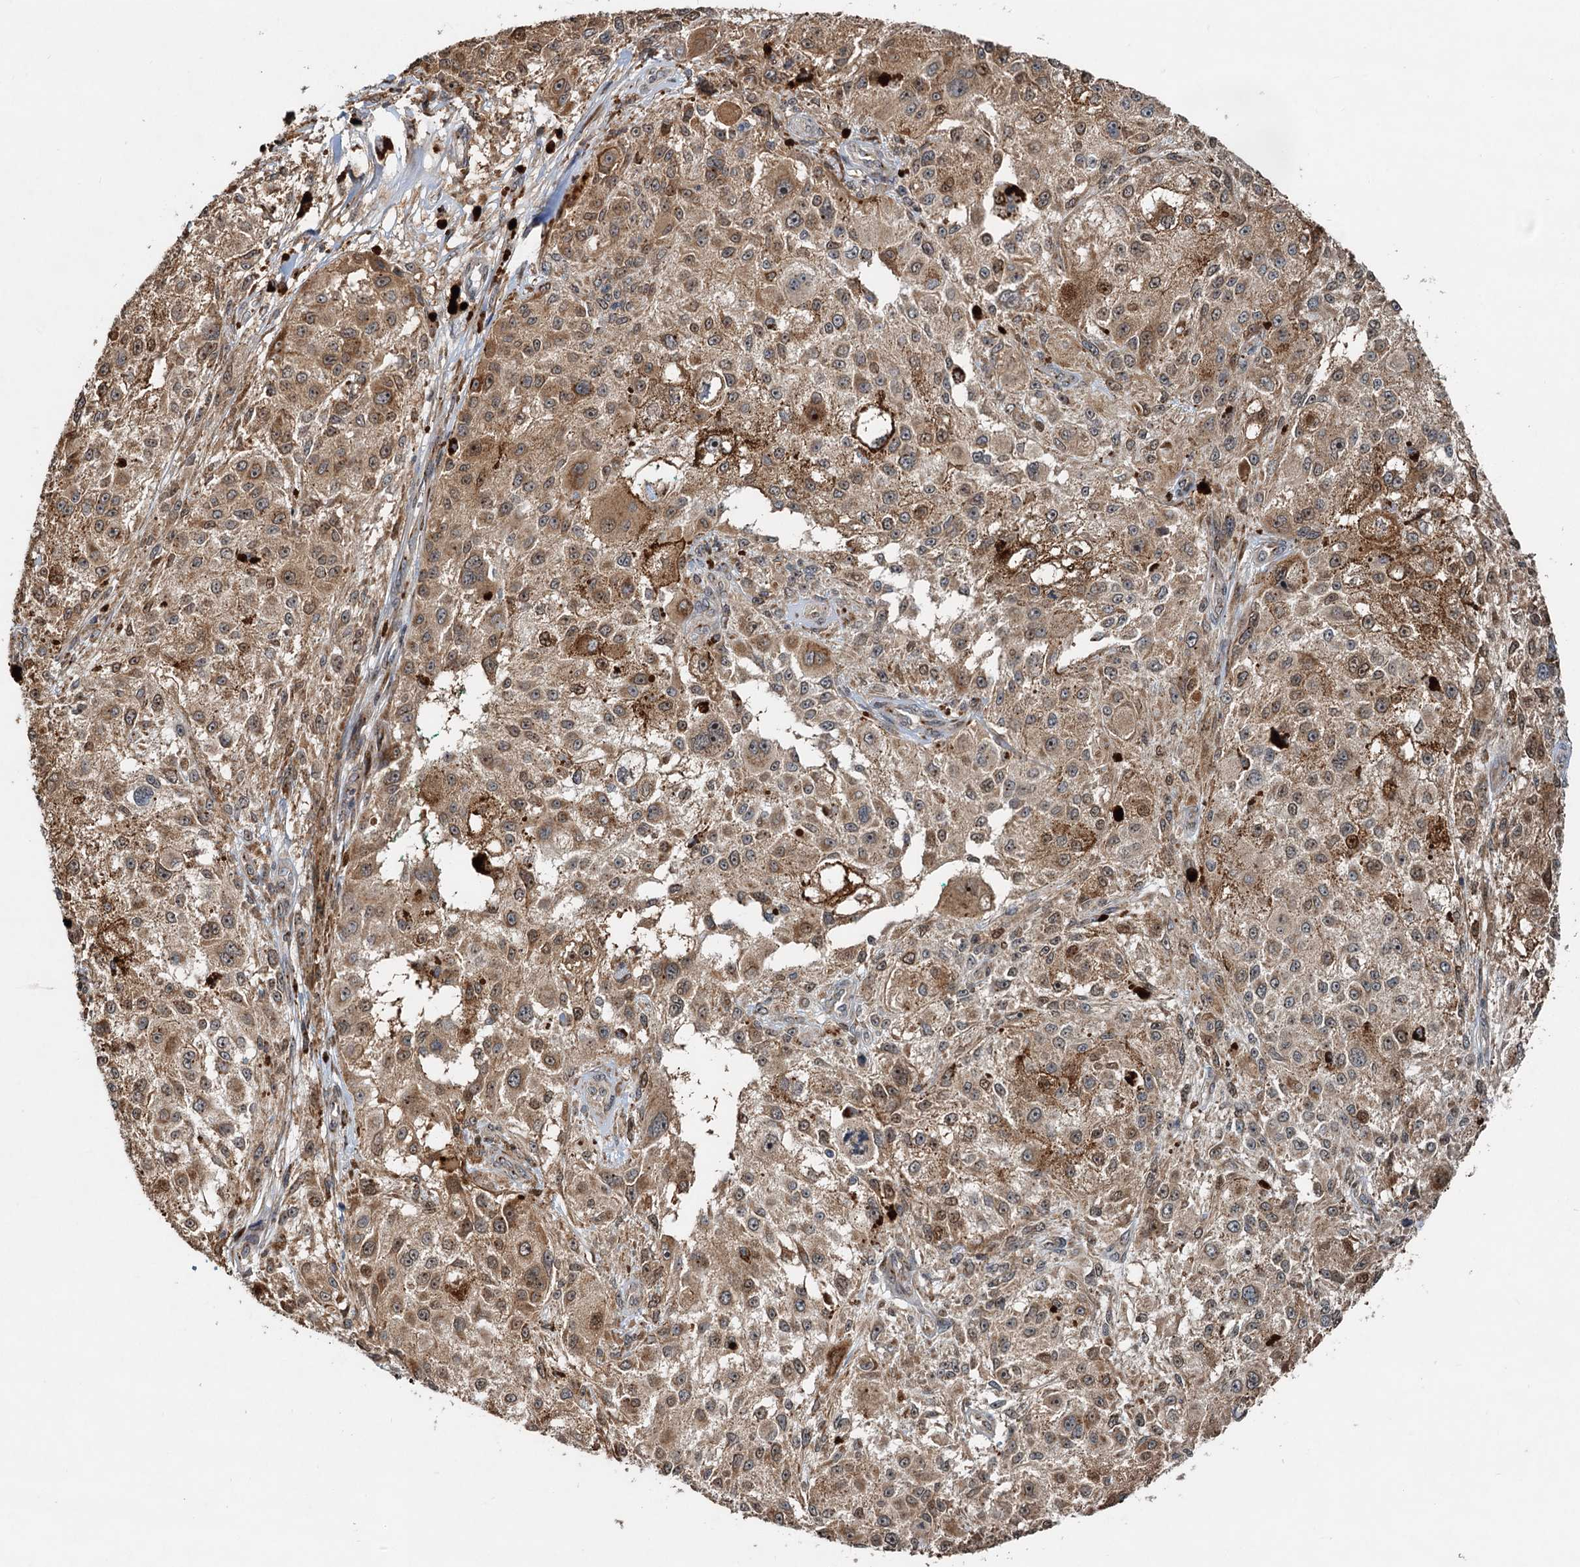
{"staining": {"intensity": "moderate", "quantity": ">75%", "location": "cytoplasmic/membranous"}, "tissue": "melanoma", "cell_type": "Tumor cells", "image_type": "cancer", "snomed": [{"axis": "morphology", "description": "Necrosis, NOS"}, {"axis": "morphology", "description": "Malignant melanoma, NOS"}, {"axis": "topography", "description": "Skin"}], "caption": "A high-resolution image shows immunohistochemistry staining of melanoma, which demonstrates moderate cytoplasmic/membranous staining in about >75% of tumor cells. The protein of interest is shown in brown color, while the nuclei are stained blue.", "gene": "CEP68", "patient": {"sex": "female", "age": 87}}